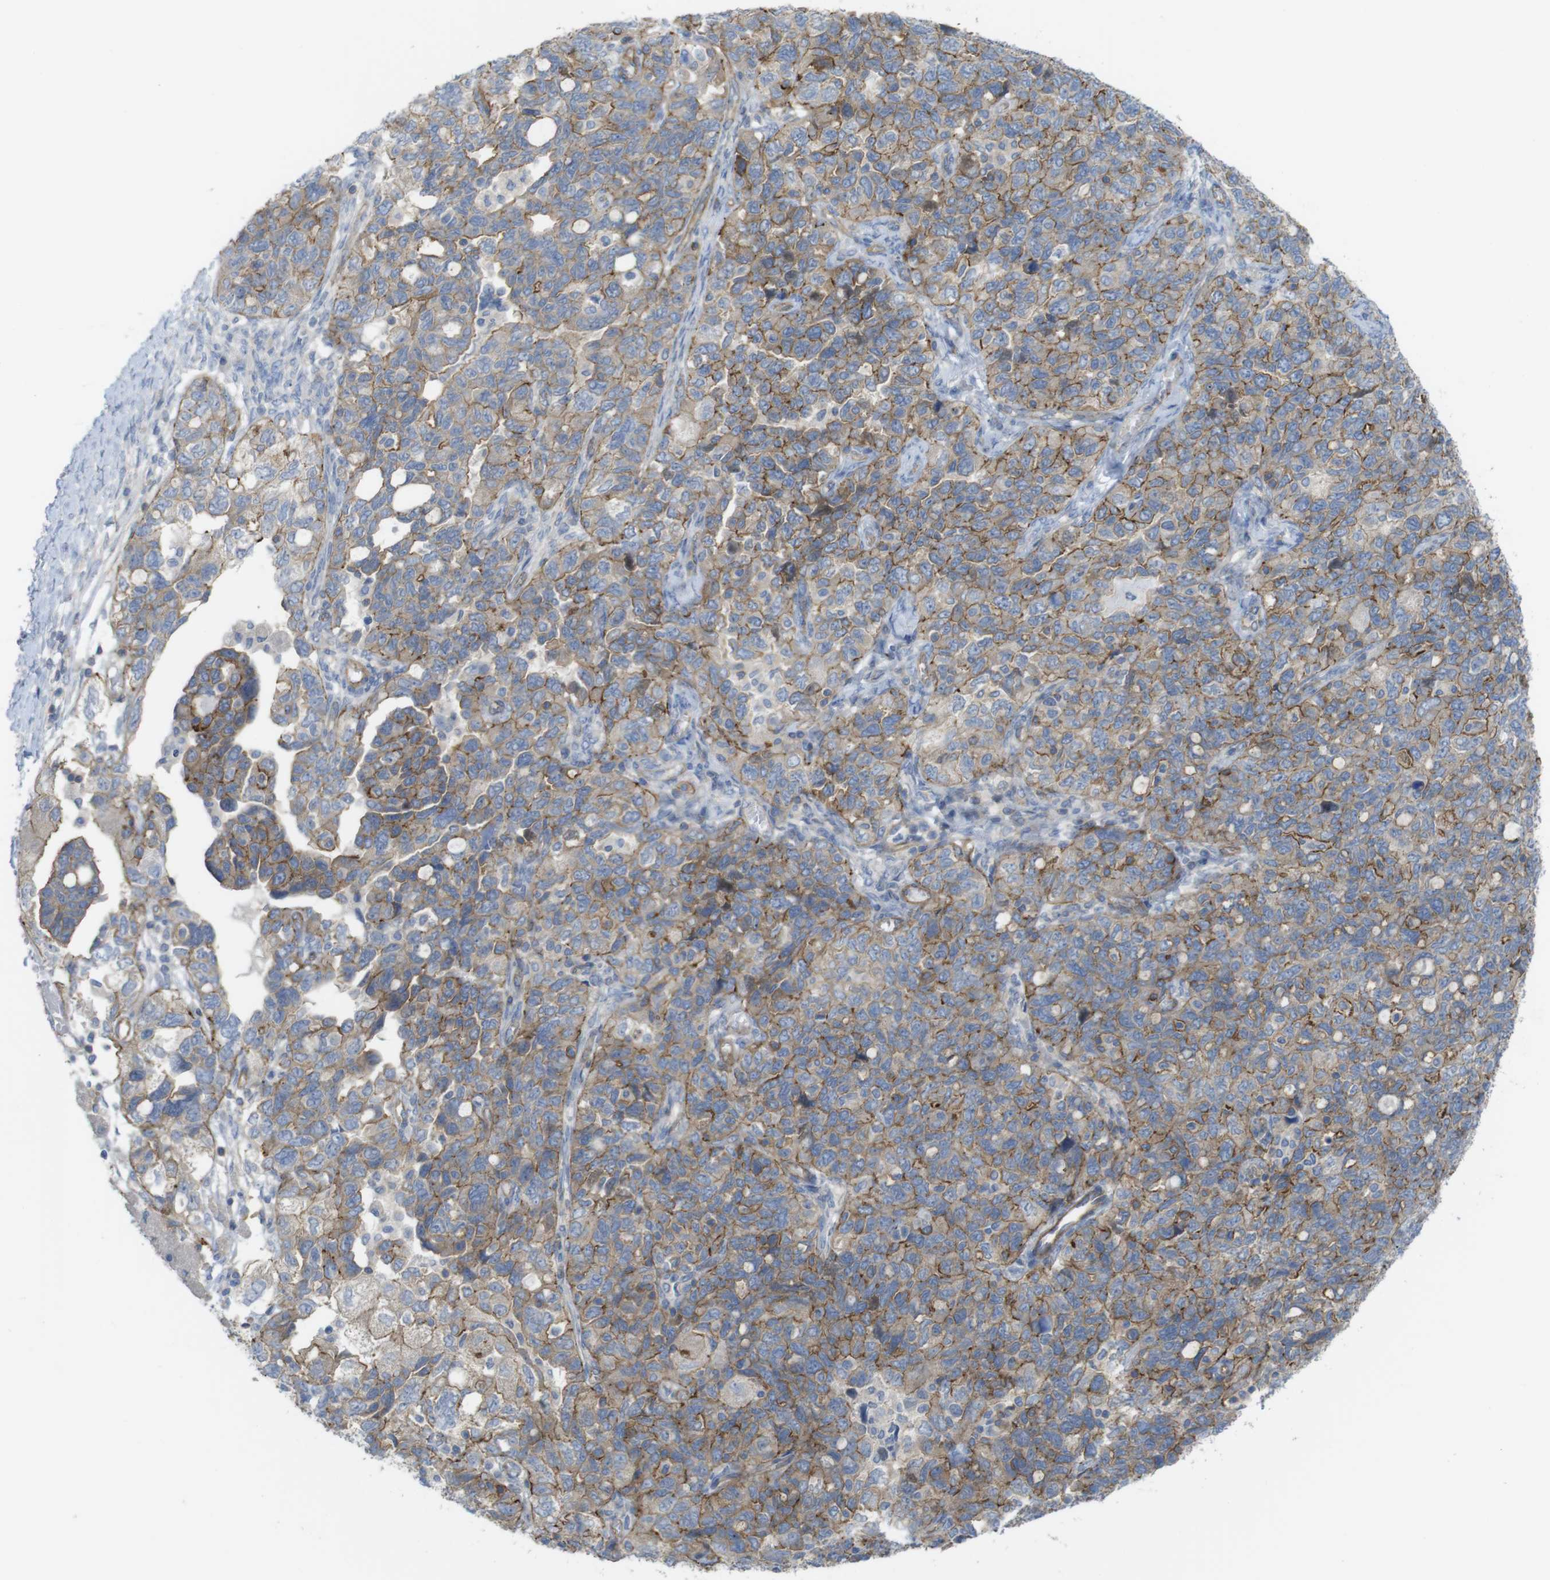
{"staining": {"intensity": "moderate", "quantity": "25%-75%", "location": "cytoplasmic/membranous"}, "tissue": "ovarian cancer", "cell_type": "Tumor cells", "image_type": "cancer", "snomed": [{"axis": "morphology", "description": "Carcinoma, NOS"}, {"axis": "morphology", "description": "Cystadenocarcinoma, serous, NOS"}, {"axis": "topography", "description": "Ovary"}], "caption": "Serous cystadenocarcinoma (ovarian) was stained to show a protein in brown. There is medium levels of moderate cytoplasmic/membranous expression in approximately 25%-75% of tumor cells. (DAB = brown stain, brightfield microscopy at high magnification).", "gene": "PREX2", "patient": {"sex": "female", "age": 69}}